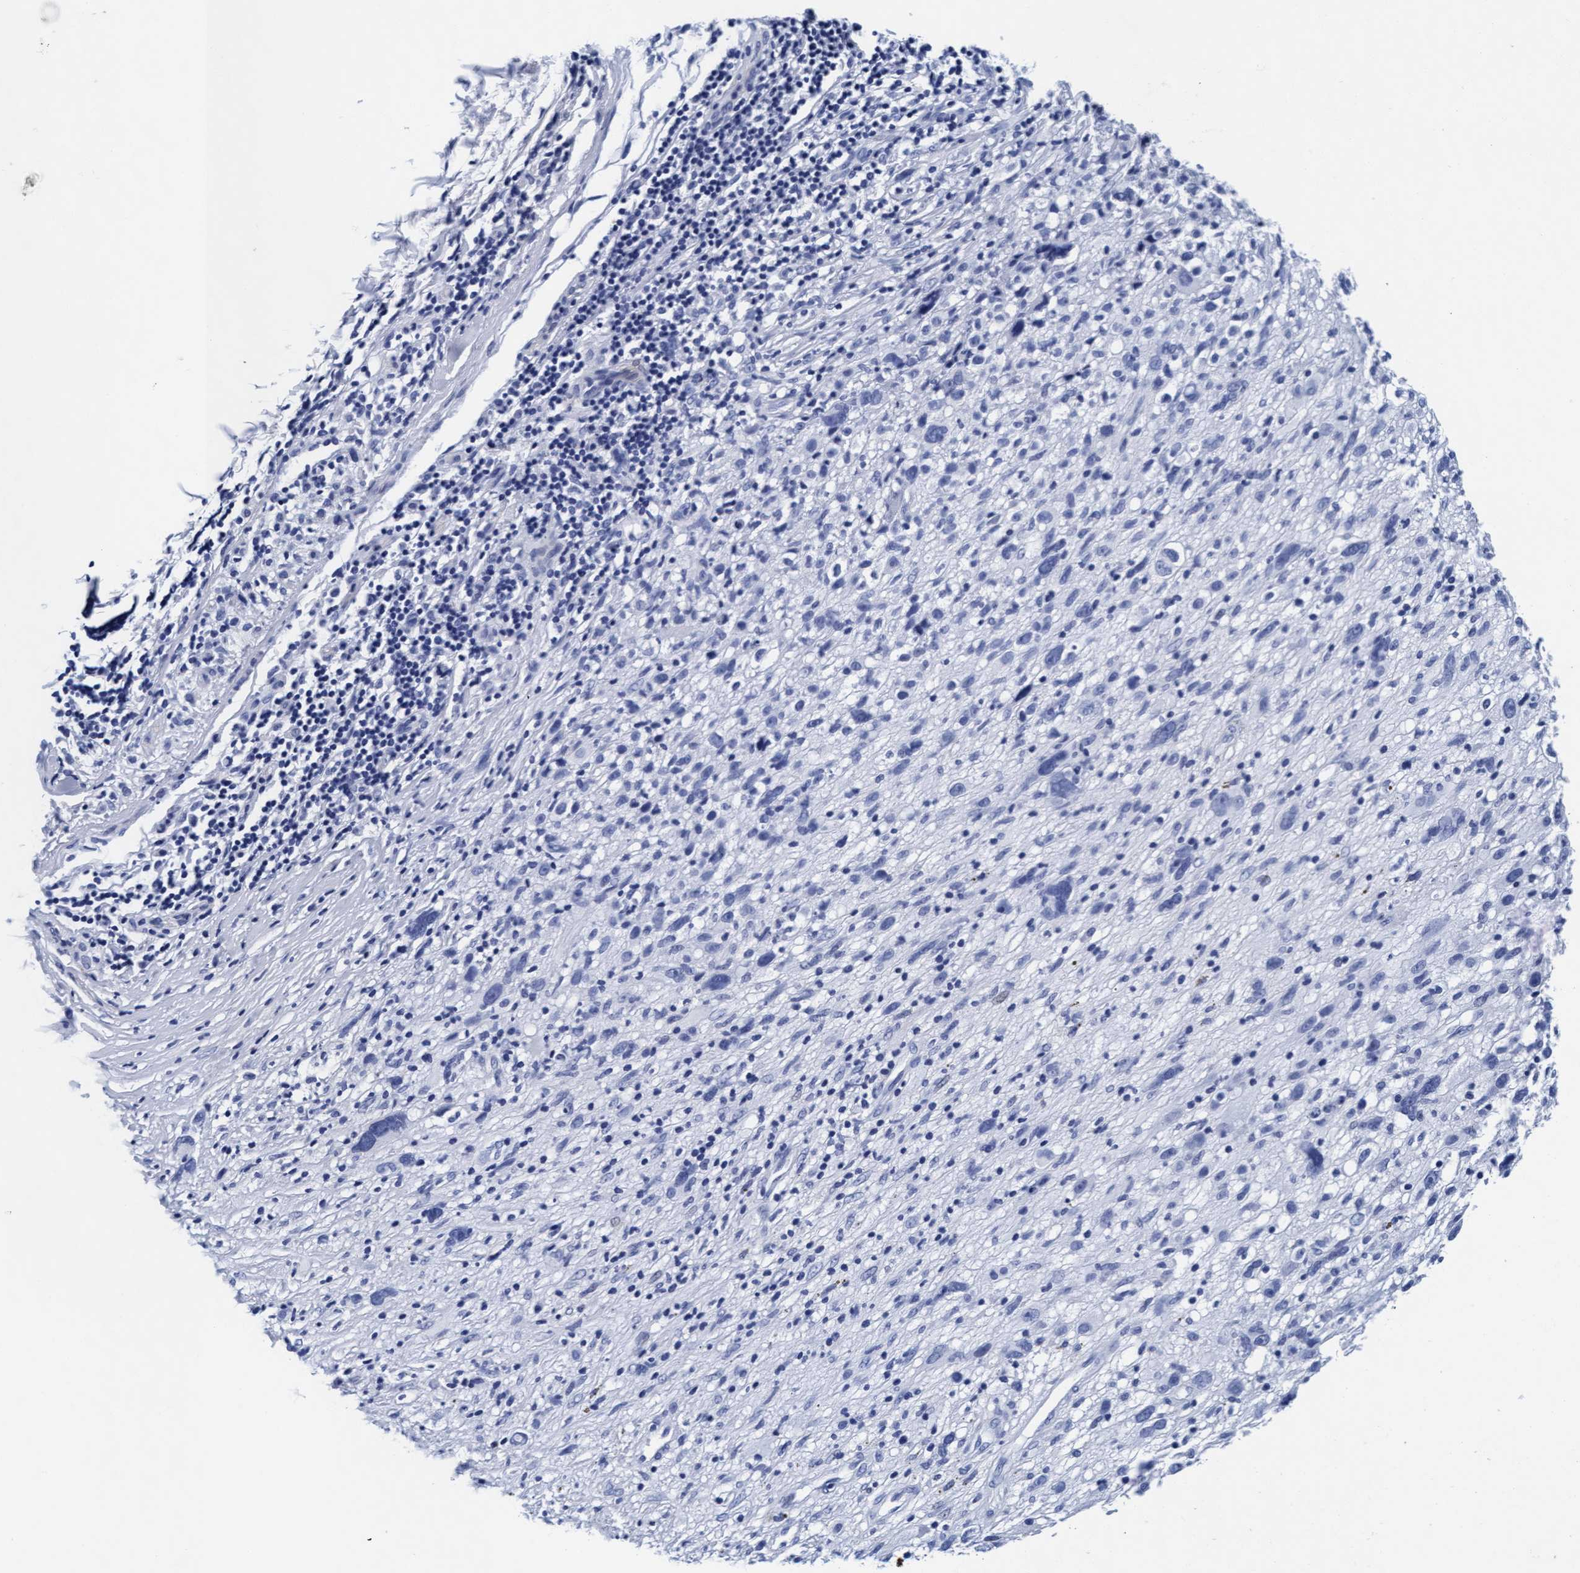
{"staining": {"intensity": "negative", "quantity": "none", "location": "none"}, "tissue": "melanoma", "cell_type": "Tumor cells", "image_type": "cancer", "snomed": [{"axis": "morphology", "description": "Malignant melanoma, NOS"}, {"axis": "topography", "description": "Skin"}], "caption": "Tumor cells are negative for protein expression in human melanoma. (DAB (3,3'-diaminobenzidine) IHC visualized using brightfield microscopy, high magnification).", "gene": "ARSG", "patient": {"sex": "female", "age": 55}}